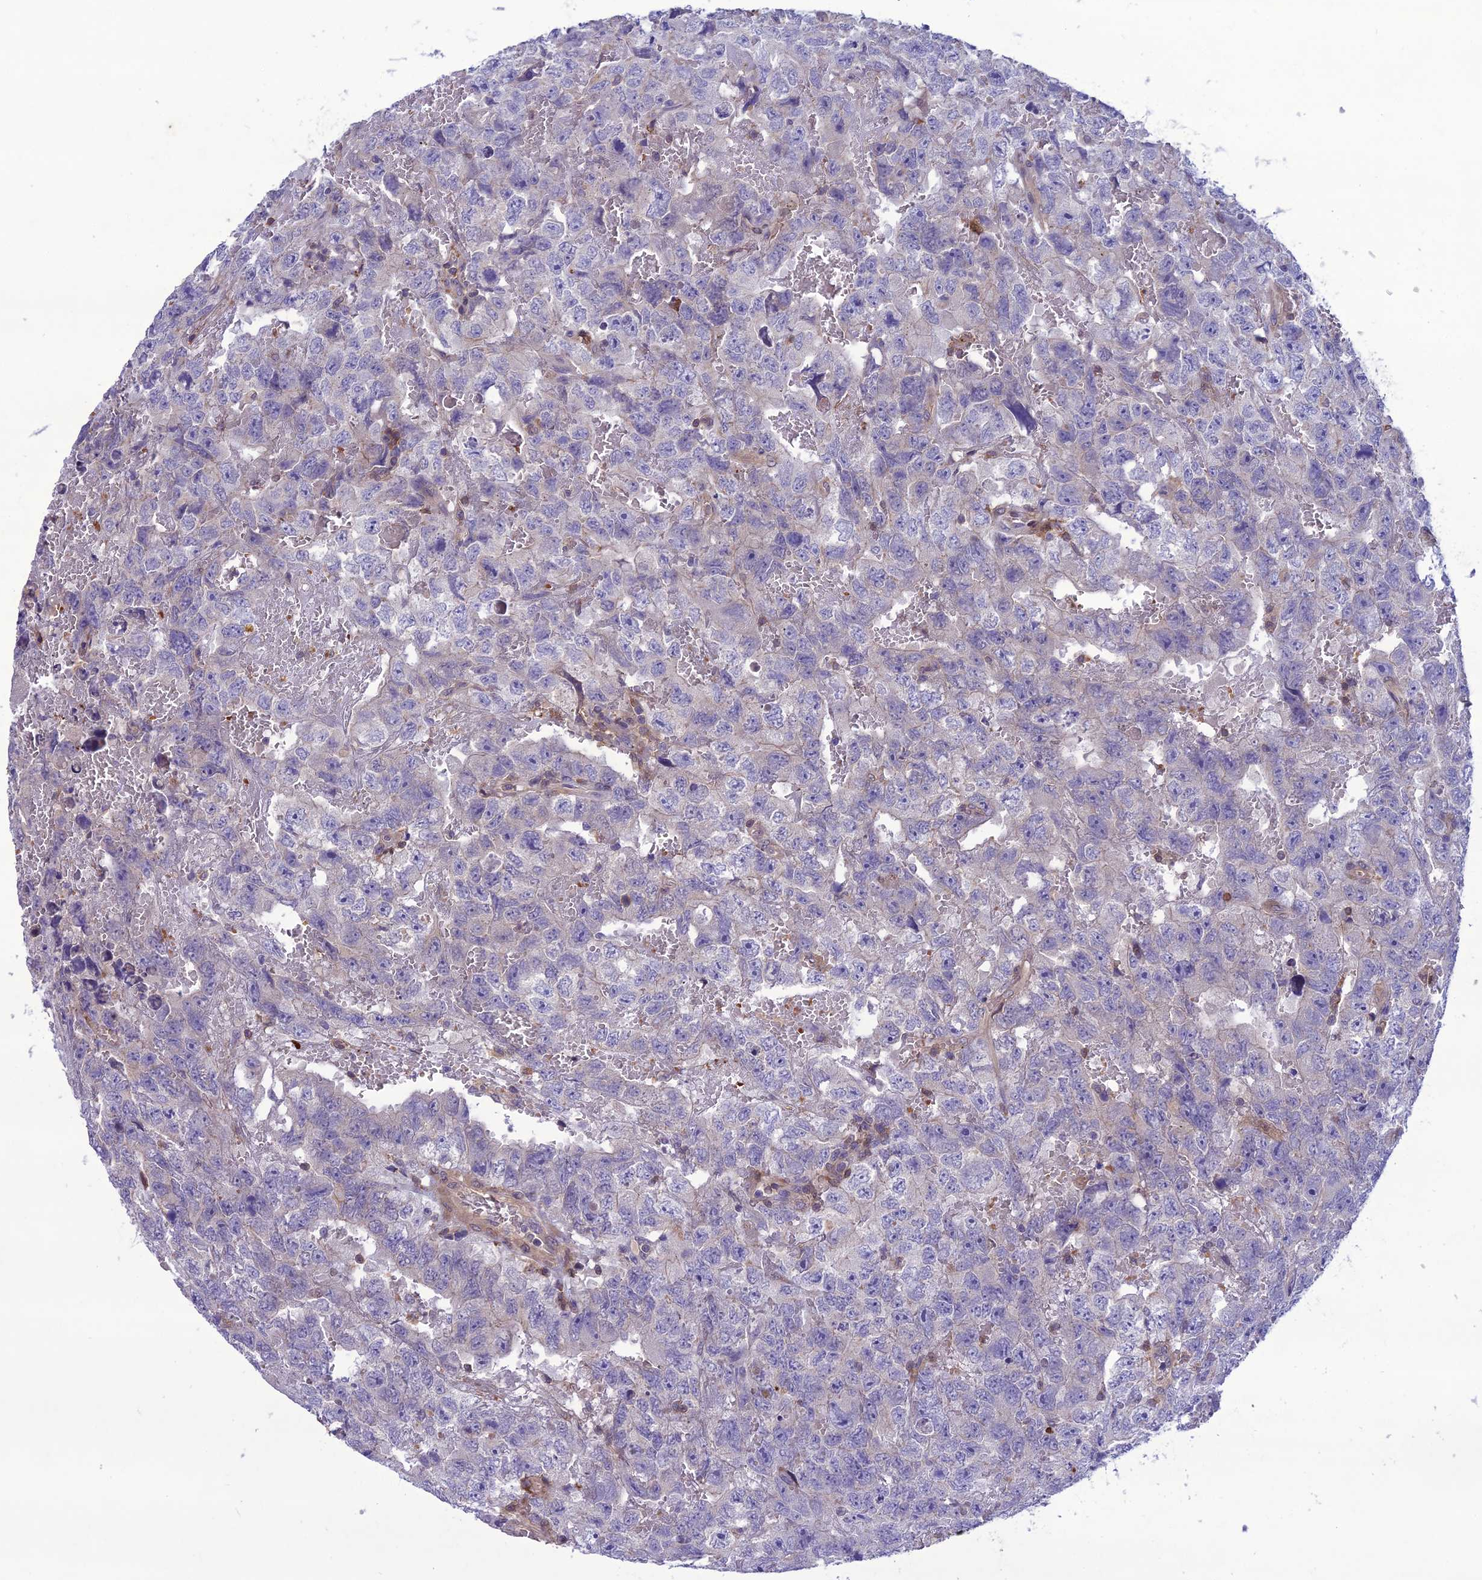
{"staining": {"intensity": "negative", "quantity": "none", "location": "none"}, "tissue": "testis cancer", "cell_type": "Tumor cells", "image_type": "cancer", "snomed": [{"axis": "morphology", "description": "Carcinoma, Embryonal, NOS"}, {"axis": "topography", "description": "Testis"}], "caption": "High power microscopy photomicrograph of an immunohistochemistry (IHC) micrograph of embryonal carcinoma (testis), revealing no significant expression in tumor cells. Nuclei are stained in blue.", "gene": "GDF6", "patient": {"sex": "male", "age": 45}}